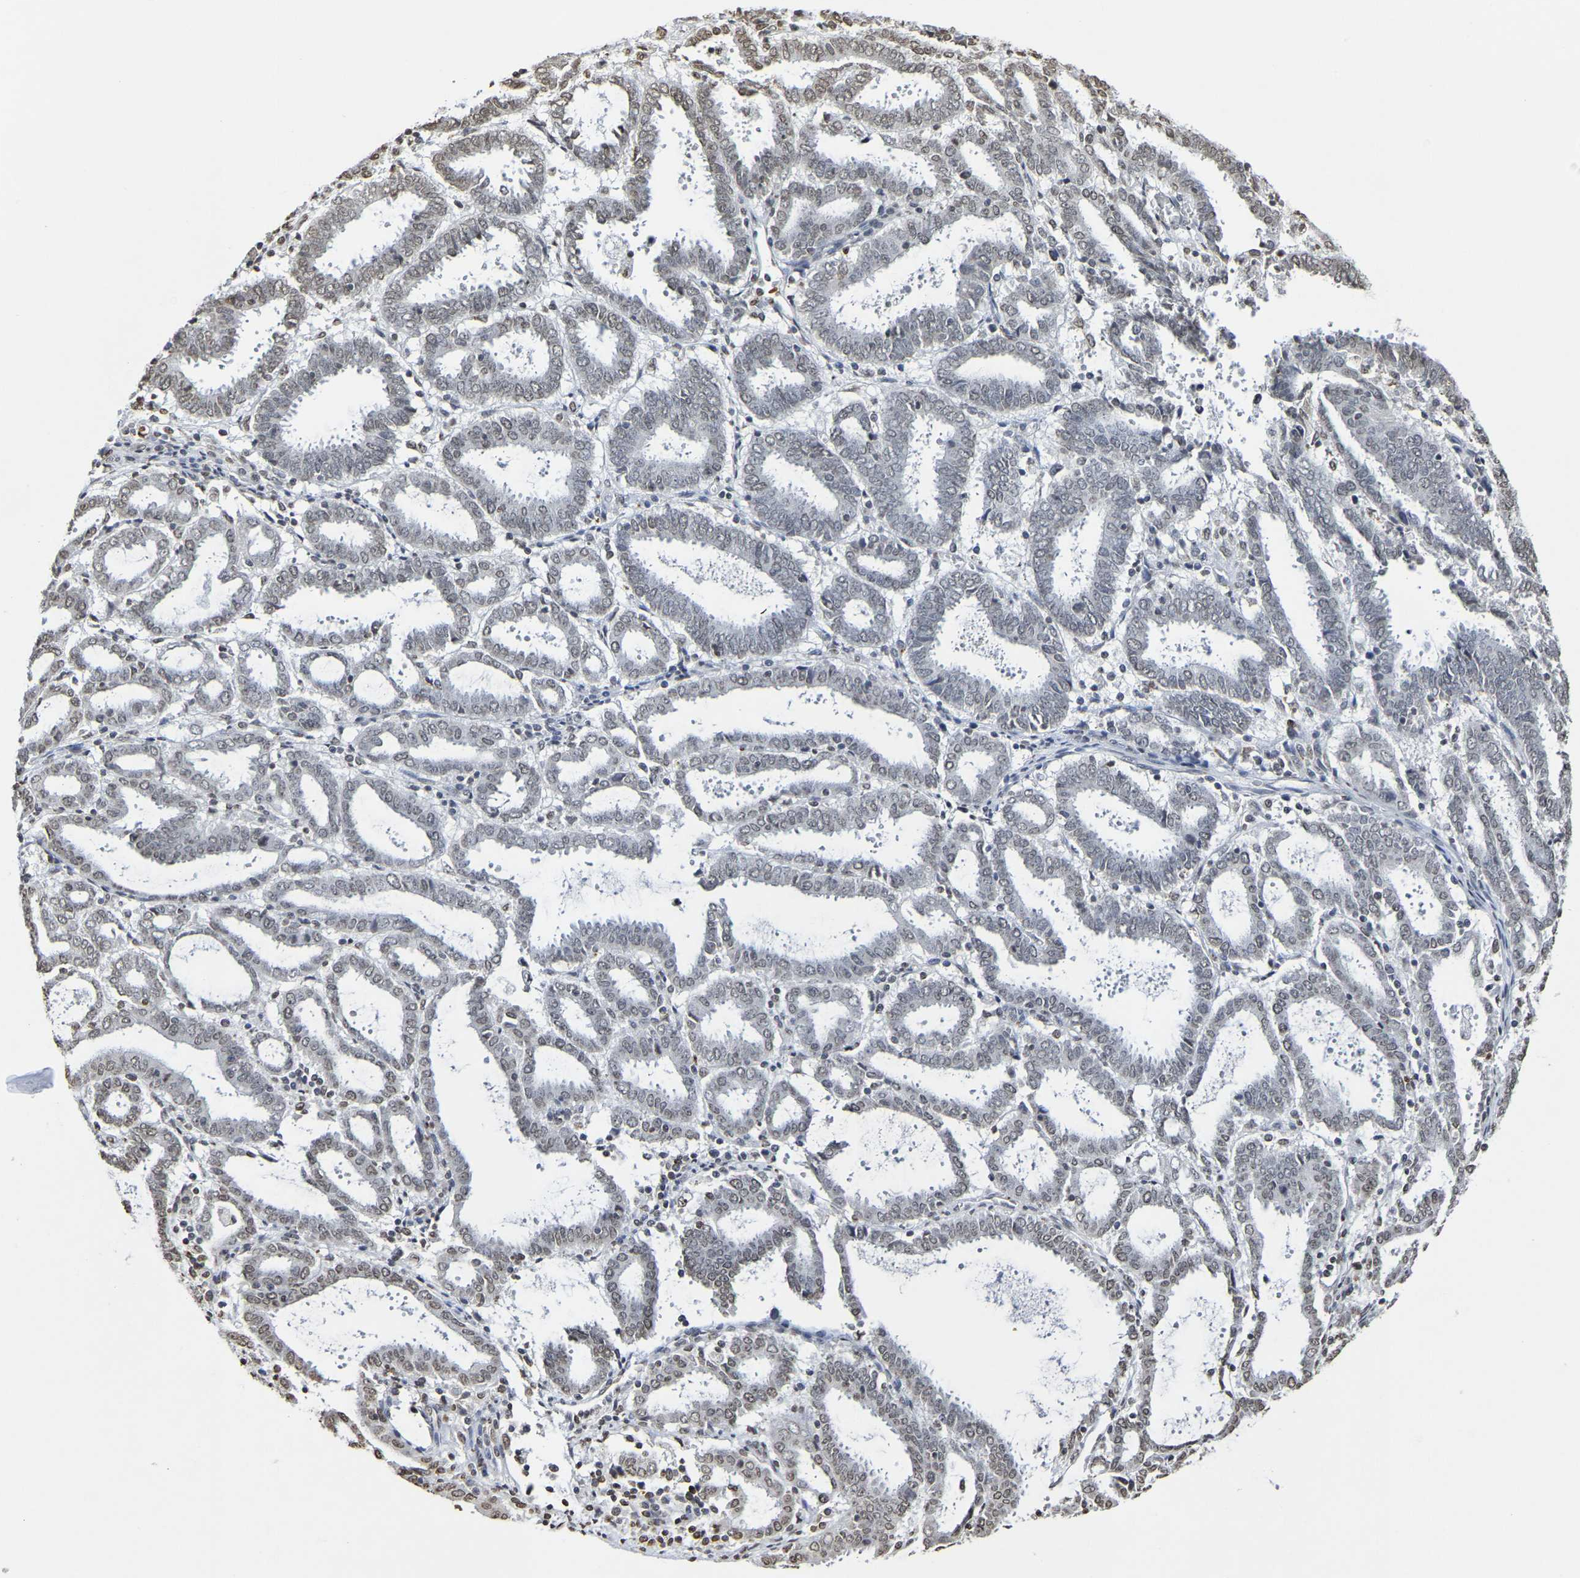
{"staining": {"intensity": "weak", "quantity": "<25%", "location": "nuclear"}, "tissue": "endometrial cancer", "cell_type": "Tumor cells", "image_type": "cancer", "snomed": [{"axis": "morphology", "description": "Adenocarcinoma, NOS"}, {"axis": "topography", "description": "Uterus"}], "caption": "A histopathology image of adenocarcinoma (endometrial) stained for a protein exhibits no brown staining in tumor cells. (Immunohistochemistry, brightfield microscopy, high magnification).", "gene": "ATF4", "patient": {"sex": "female", "age": 83}}